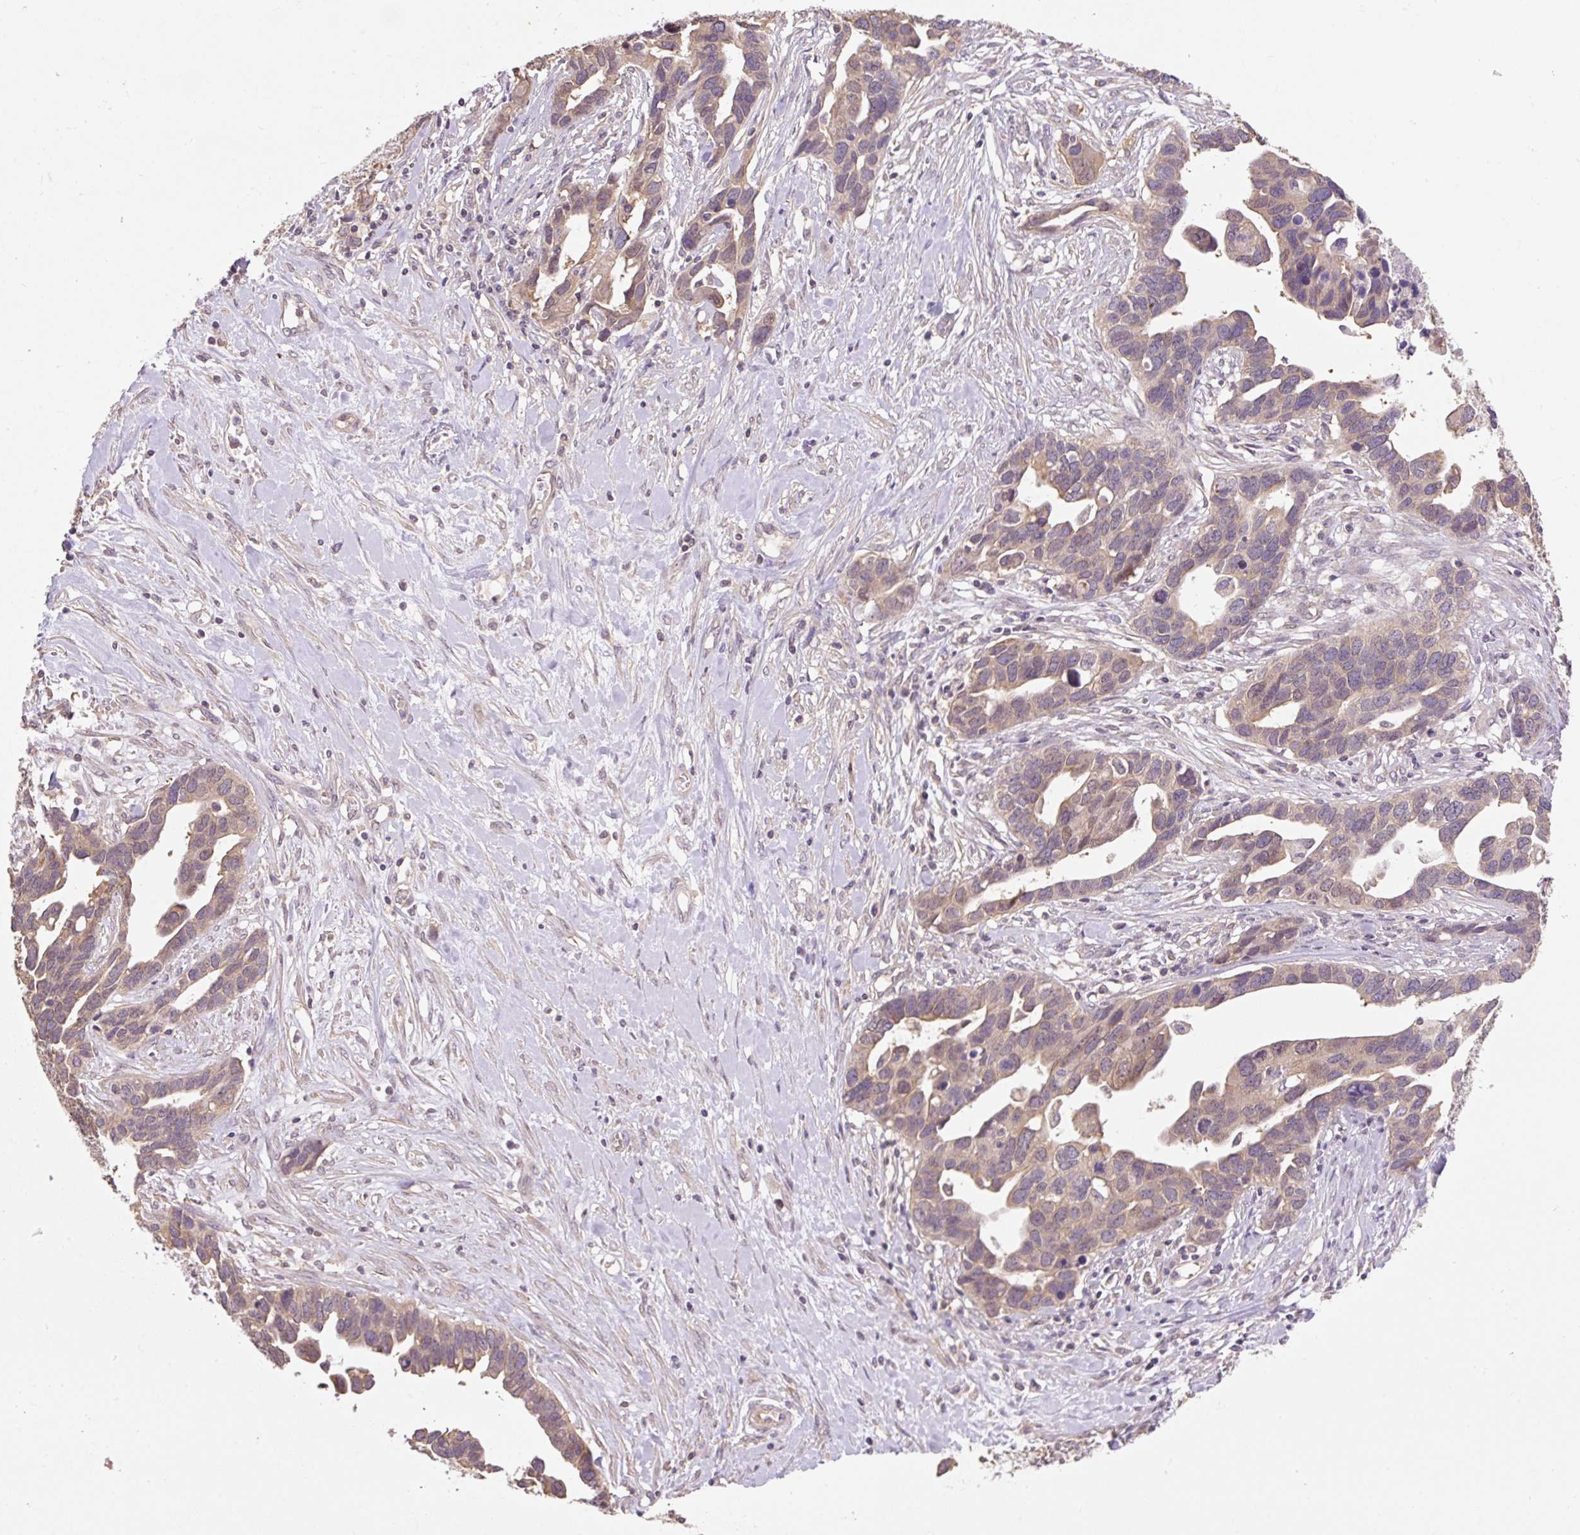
{"staining": {"intensity": "moderate", "quantity": ">75%", "location": "cytoplasmic/membranous"}, "tissue": "ovarian cancer", "cell_type": "Tumor cells", "image_type": "cancer", "snomed": [{"axis": "morphology", "description": "Cystadenocarcinoma, serous, NOS"}, {"axis": "topography", "description": "Ovary"}], "caption": "Approximately >75% of tumor cells in human ovarian cancer exhibit moderate cytoplasmic/membranous protein staining as visualized by brown immunohistochemical staining.", "gene": "COX8A", "patient": {"sex": "female", "age": 54}}